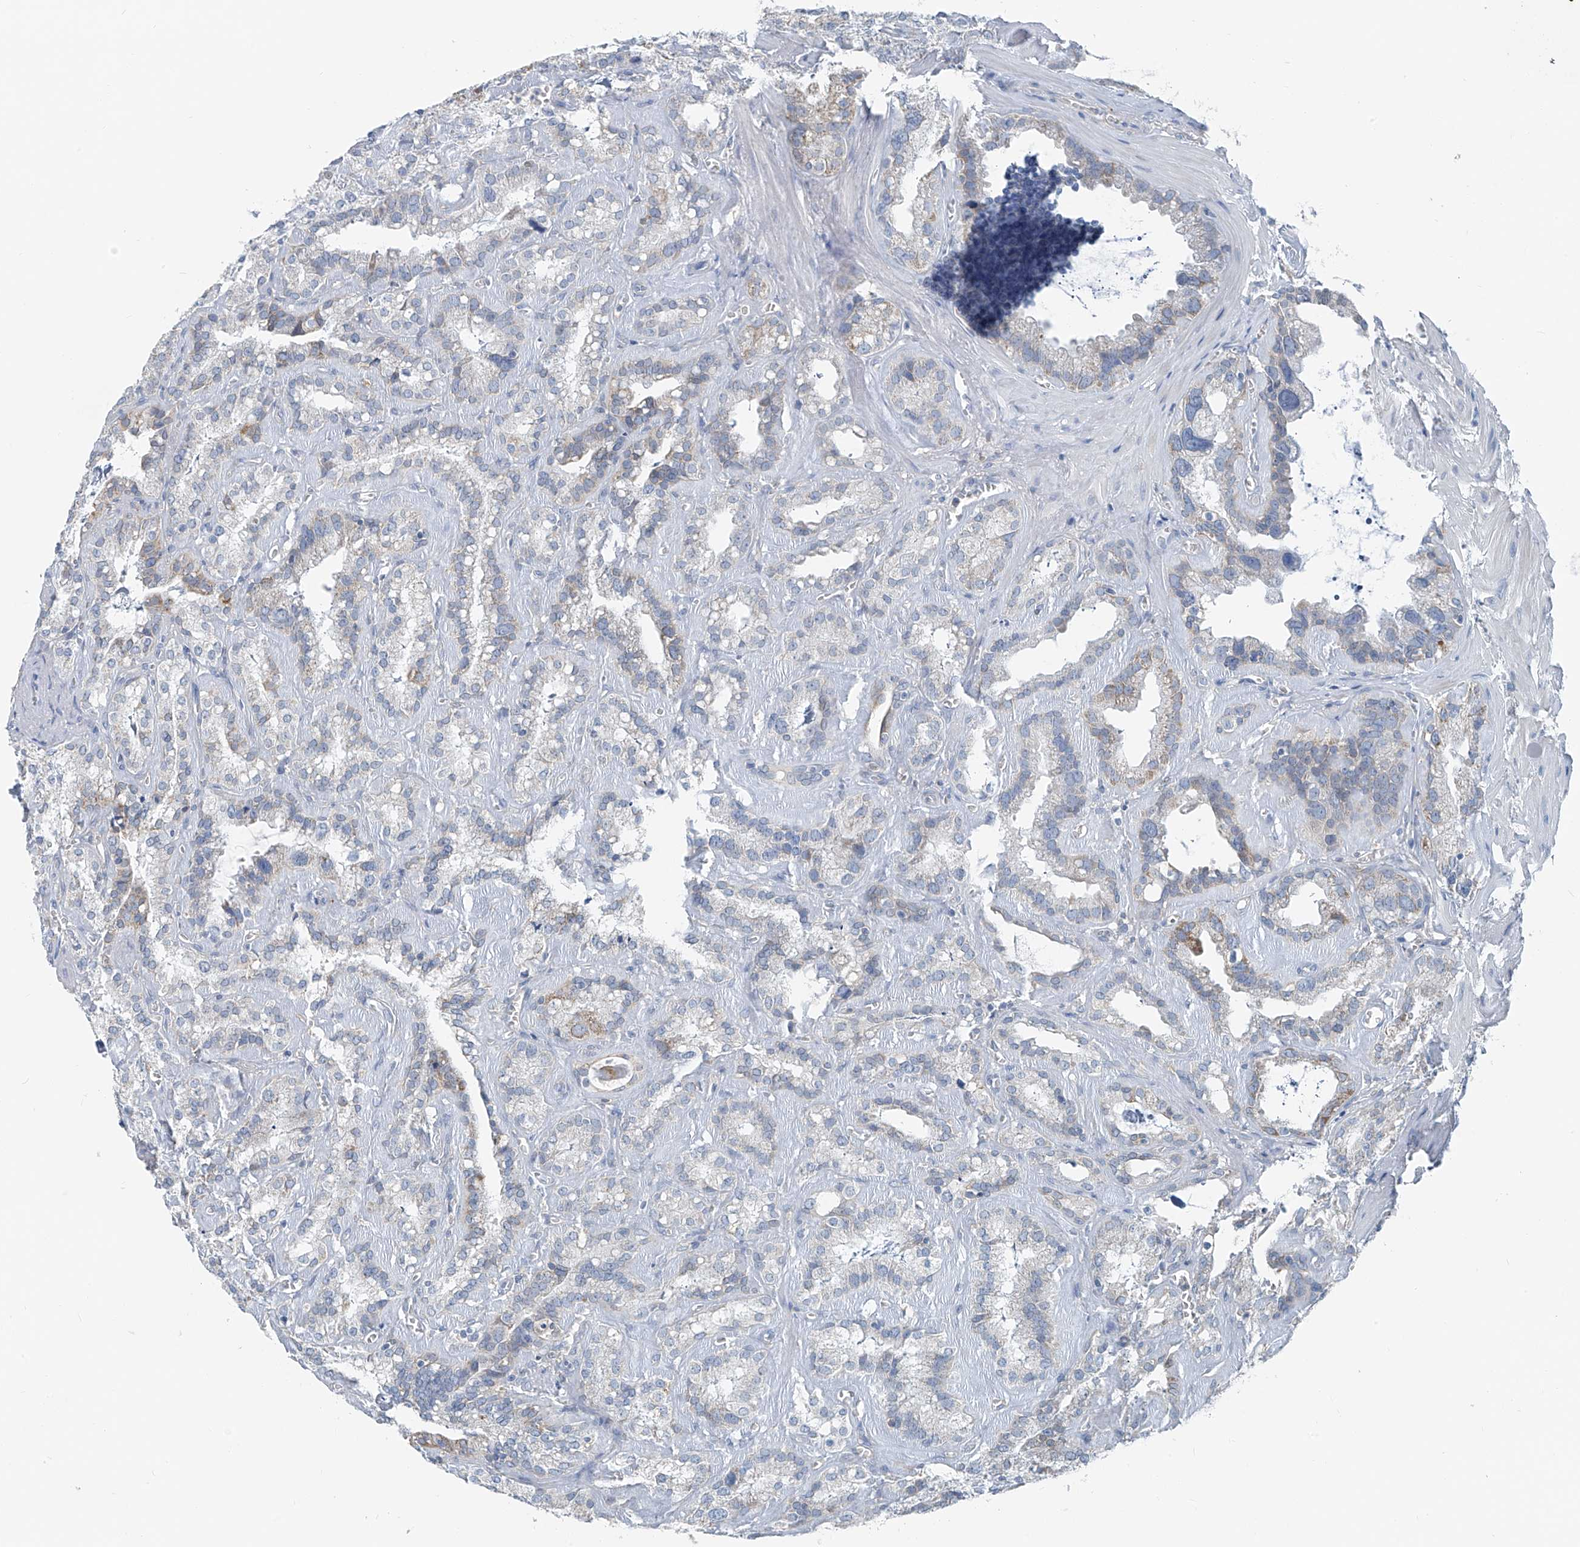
{"staining": {"intensity": "weak", "quantity": "<25%", "location": "cytoplasmic/membranous"}, "tissue": "seminal vesicle", "cell_type": "Glandular cells", "image_type": "normal", "snomed": [{"axis": "morphology", "description": "Normal tissue, NOS"}, {"axis": "topography", "description": "Prostate"}, {"axis": "topography", "description": "Seminal veicle"}], "caption": "A histopathology image of human seminal vesicle is negative for staining in glandular cells. Nuclei are stained in blue.", "gene": "FGD2", "patient": {"sex": "male", "age": 59}}